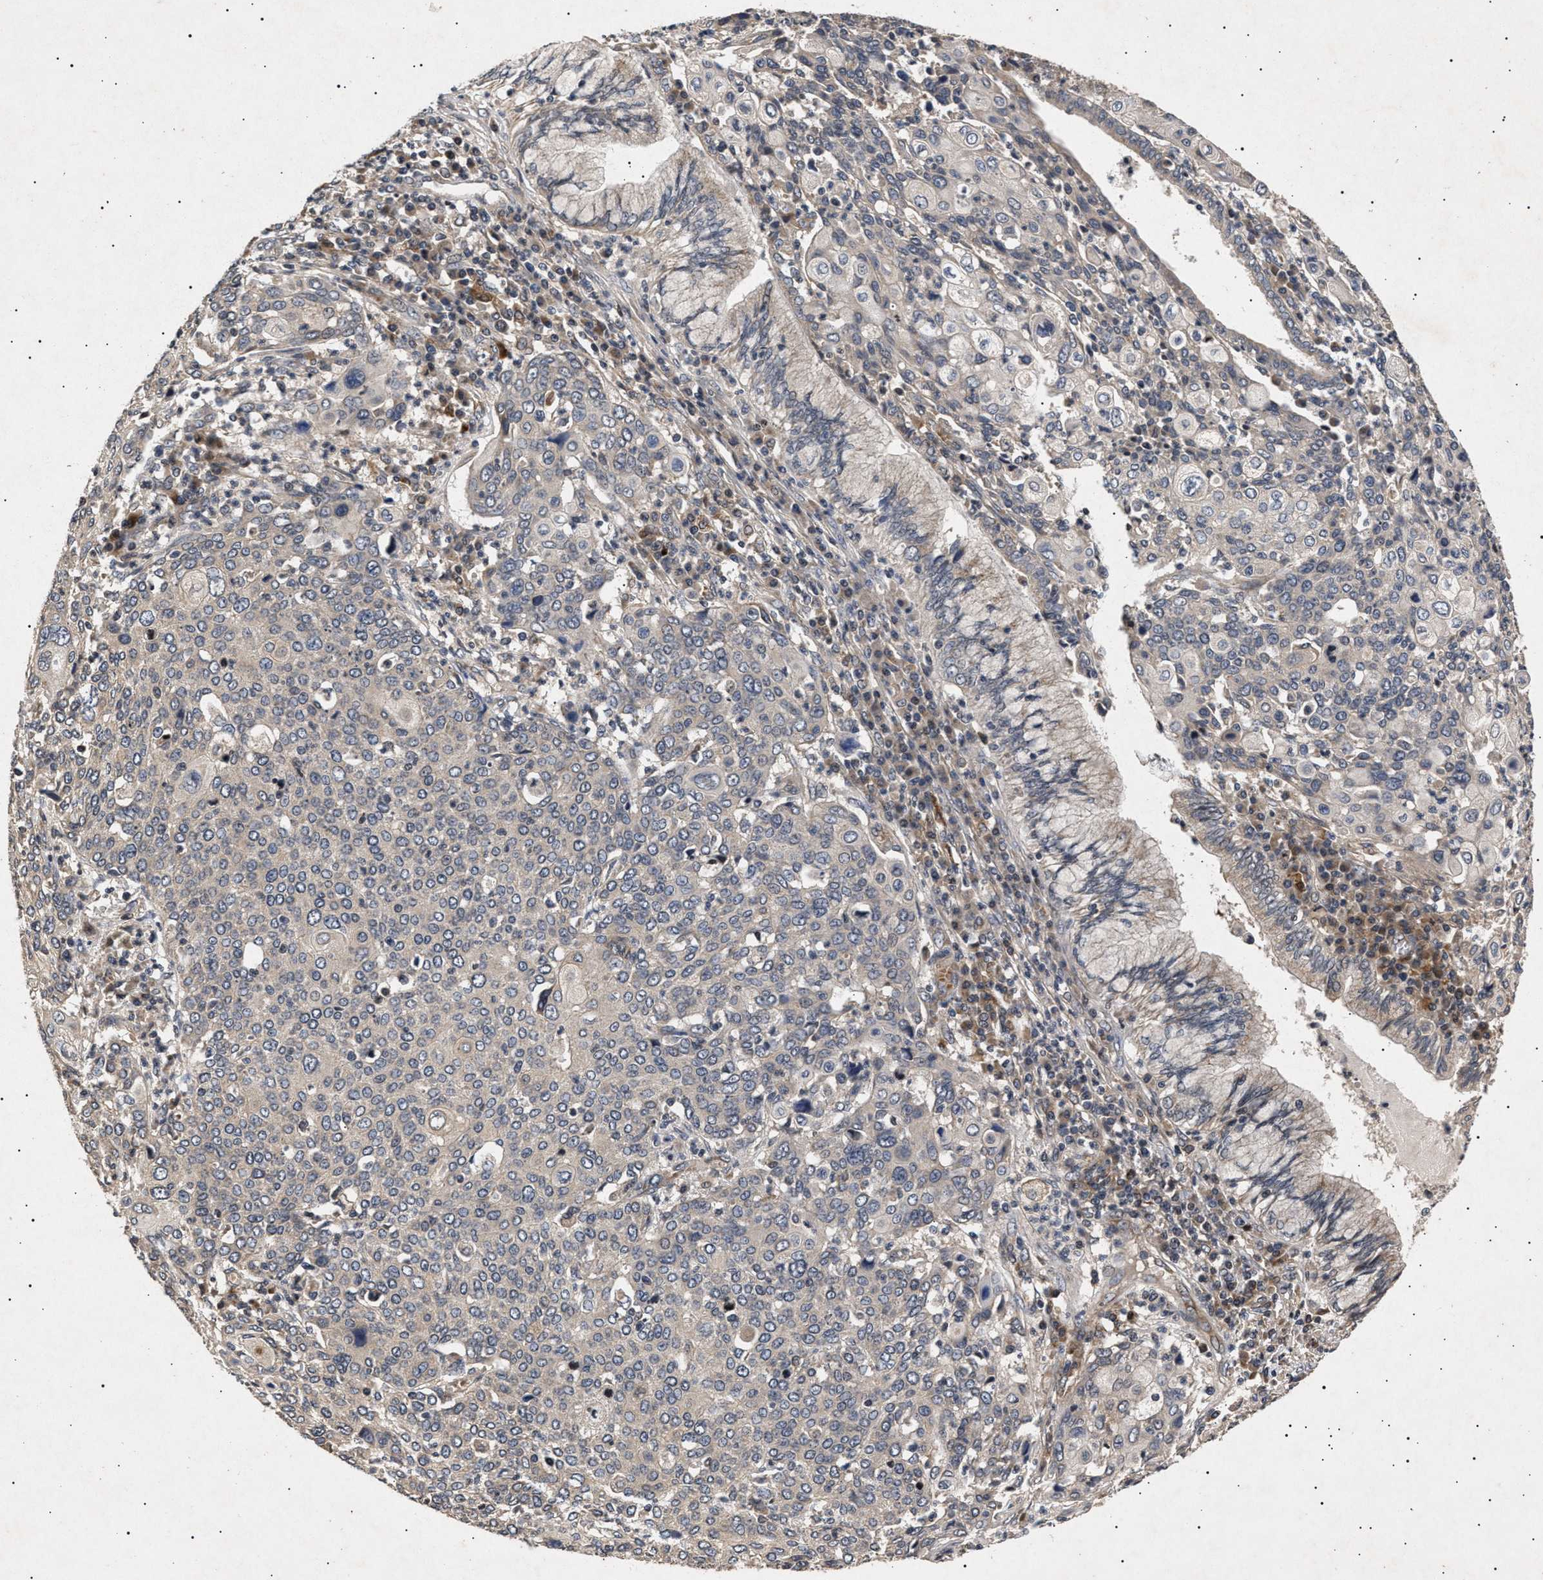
{"staining": {"intensity": "weak", "quantity": "<25%", "location": "cytoplasmic/membranous"}, "tissue": "cervical cancer", "cell_type": "Tumor cells", "image_type": "cancer", "snomed": [{"axis": "morphology", "description": "Squamous cell carcinoma, NOS"}, {"axis": "topography", "description": "Cervix"}], "caption": "A photomicrograph of human cervical cancer (squamous cell carcinoma) is negative for staining in tumor cells.", "gene": "ITGB5", "patient": {"sex": "female", "age": 40}}